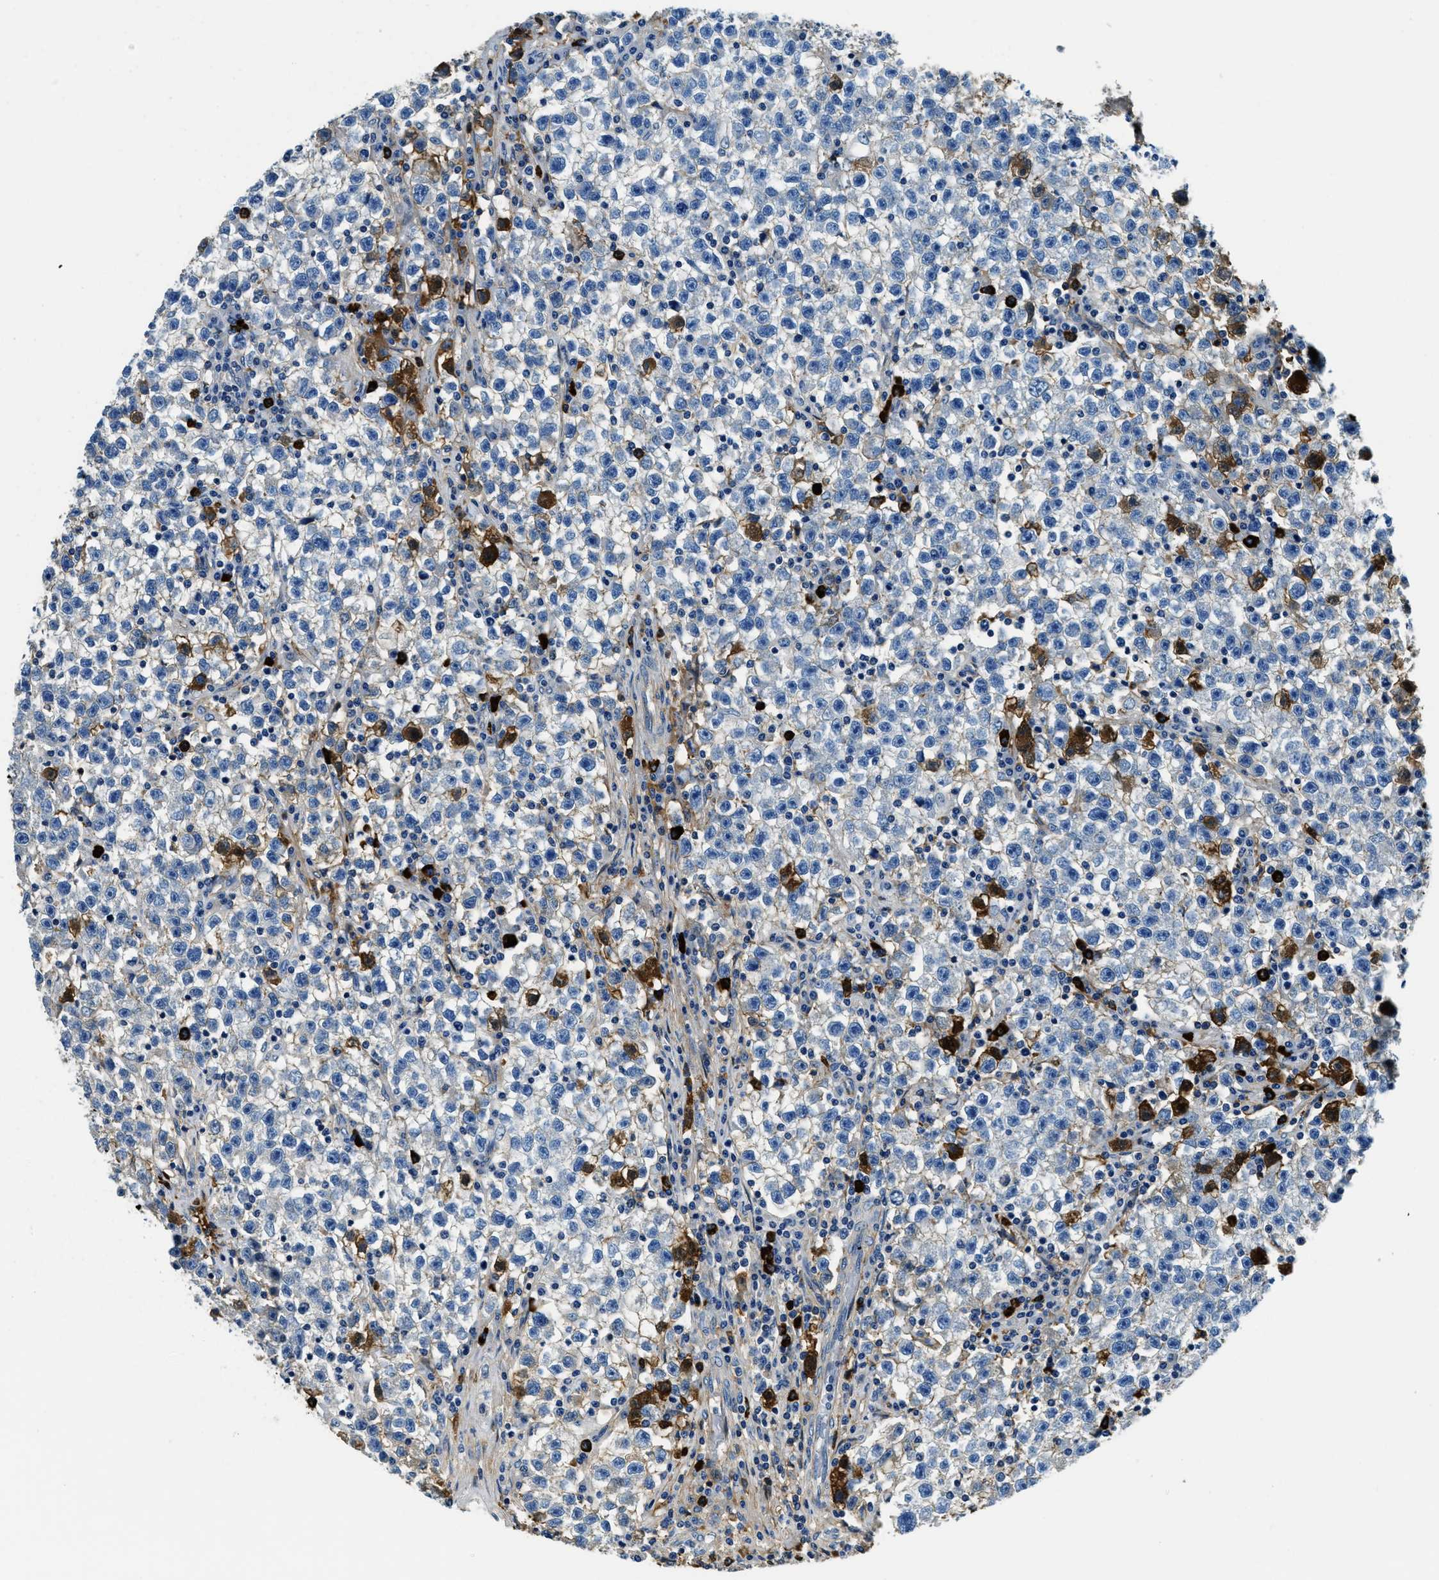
{"staining": {"intensity": "negative", "quantity": "none", "location": "none"}, "tissue": "testis cancer", "cell_type": "Tumor cells", "image_type": "cancer", "snomed": [{"axis": "morphology", "description": "Seminoma, NOS"}, {"axis": "topography", "description": "Testis"}], "caption": "Immunohistochemical staining of human testis seminoma shows no significant staining in tumor cells. (DAB IHC, high magnification).", "gene": "TMEM186", "patient": {"sex": "male", "age": 22}}